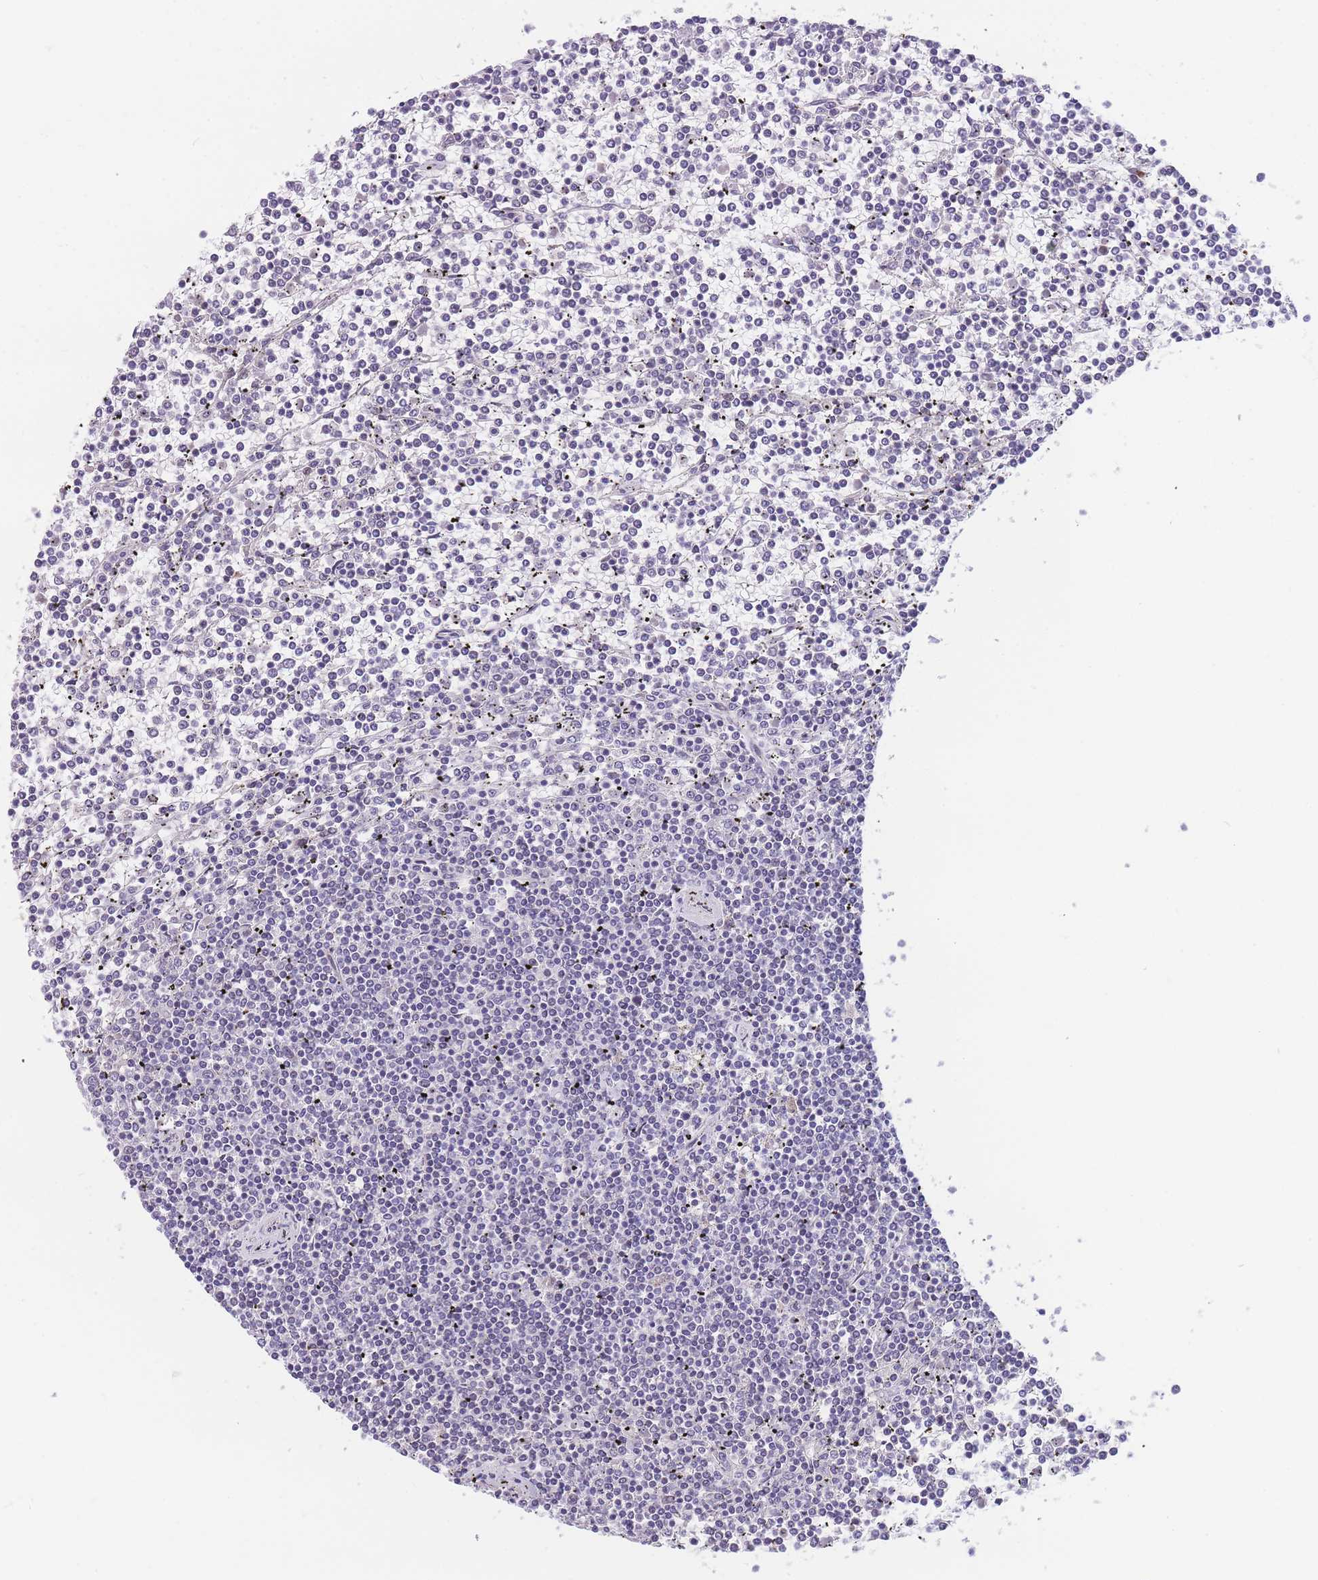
{"staining": {"intensity": "negative", "quantity": "none", "location": "none"}, "tissue": "lymphoma", "cell_type": "Tumor cells", "image_type": "cancer", "snomed": [{"axis": "morphology", "description": "Malignant lymphoma, non-Hodgkin's type, Low grade"}, {"axis": "topography", "description": "Spleen"}], "caption": "Malignant lymphoma, non-Hodgkin's type (low-grade) stained for a protein using IHC shows no staining tumor cells.", "gene": "SHCBP1", "patient": {"sex": "female", "age": 19}}